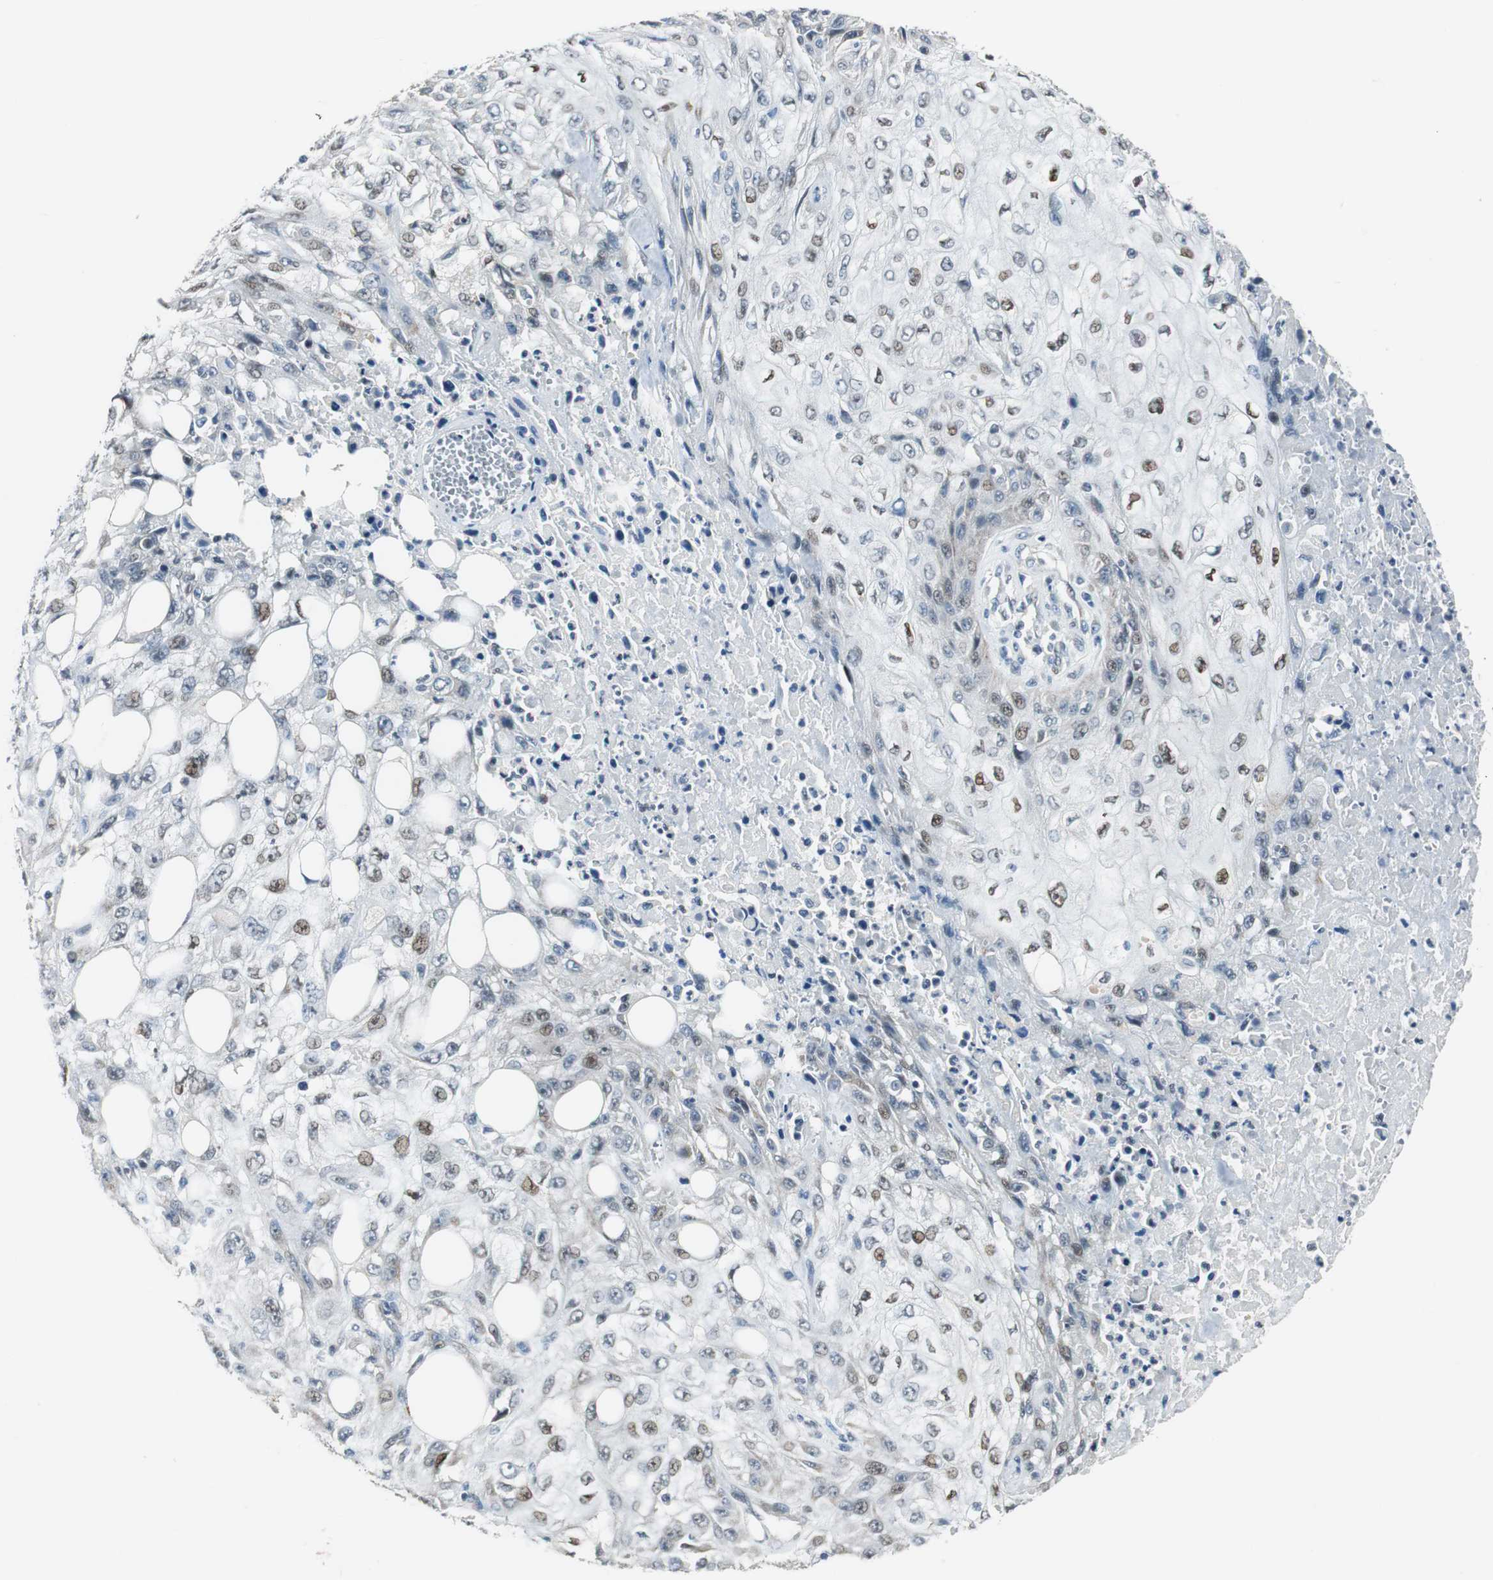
{"staining": {"intensity": "moderate", "quantity": "<25%", "location": "nuclear"}, "tissue": "skin cancer", "cell_type": "Tumor cells", "image_type": "cancer", "snomed": [{"axis": "morphology", "description": "Squamous cell carcinoma, NOS"}, {"axis": "topography", "description": "Skin"}], "caption": "Moderate nuclear expression for a protein is identified in approximately <25% of tumor cells of skin cancer using immunohistochemistry (IHC).", "gene": "AJUBA", "patient": {"sex": "male", "age": 75}}